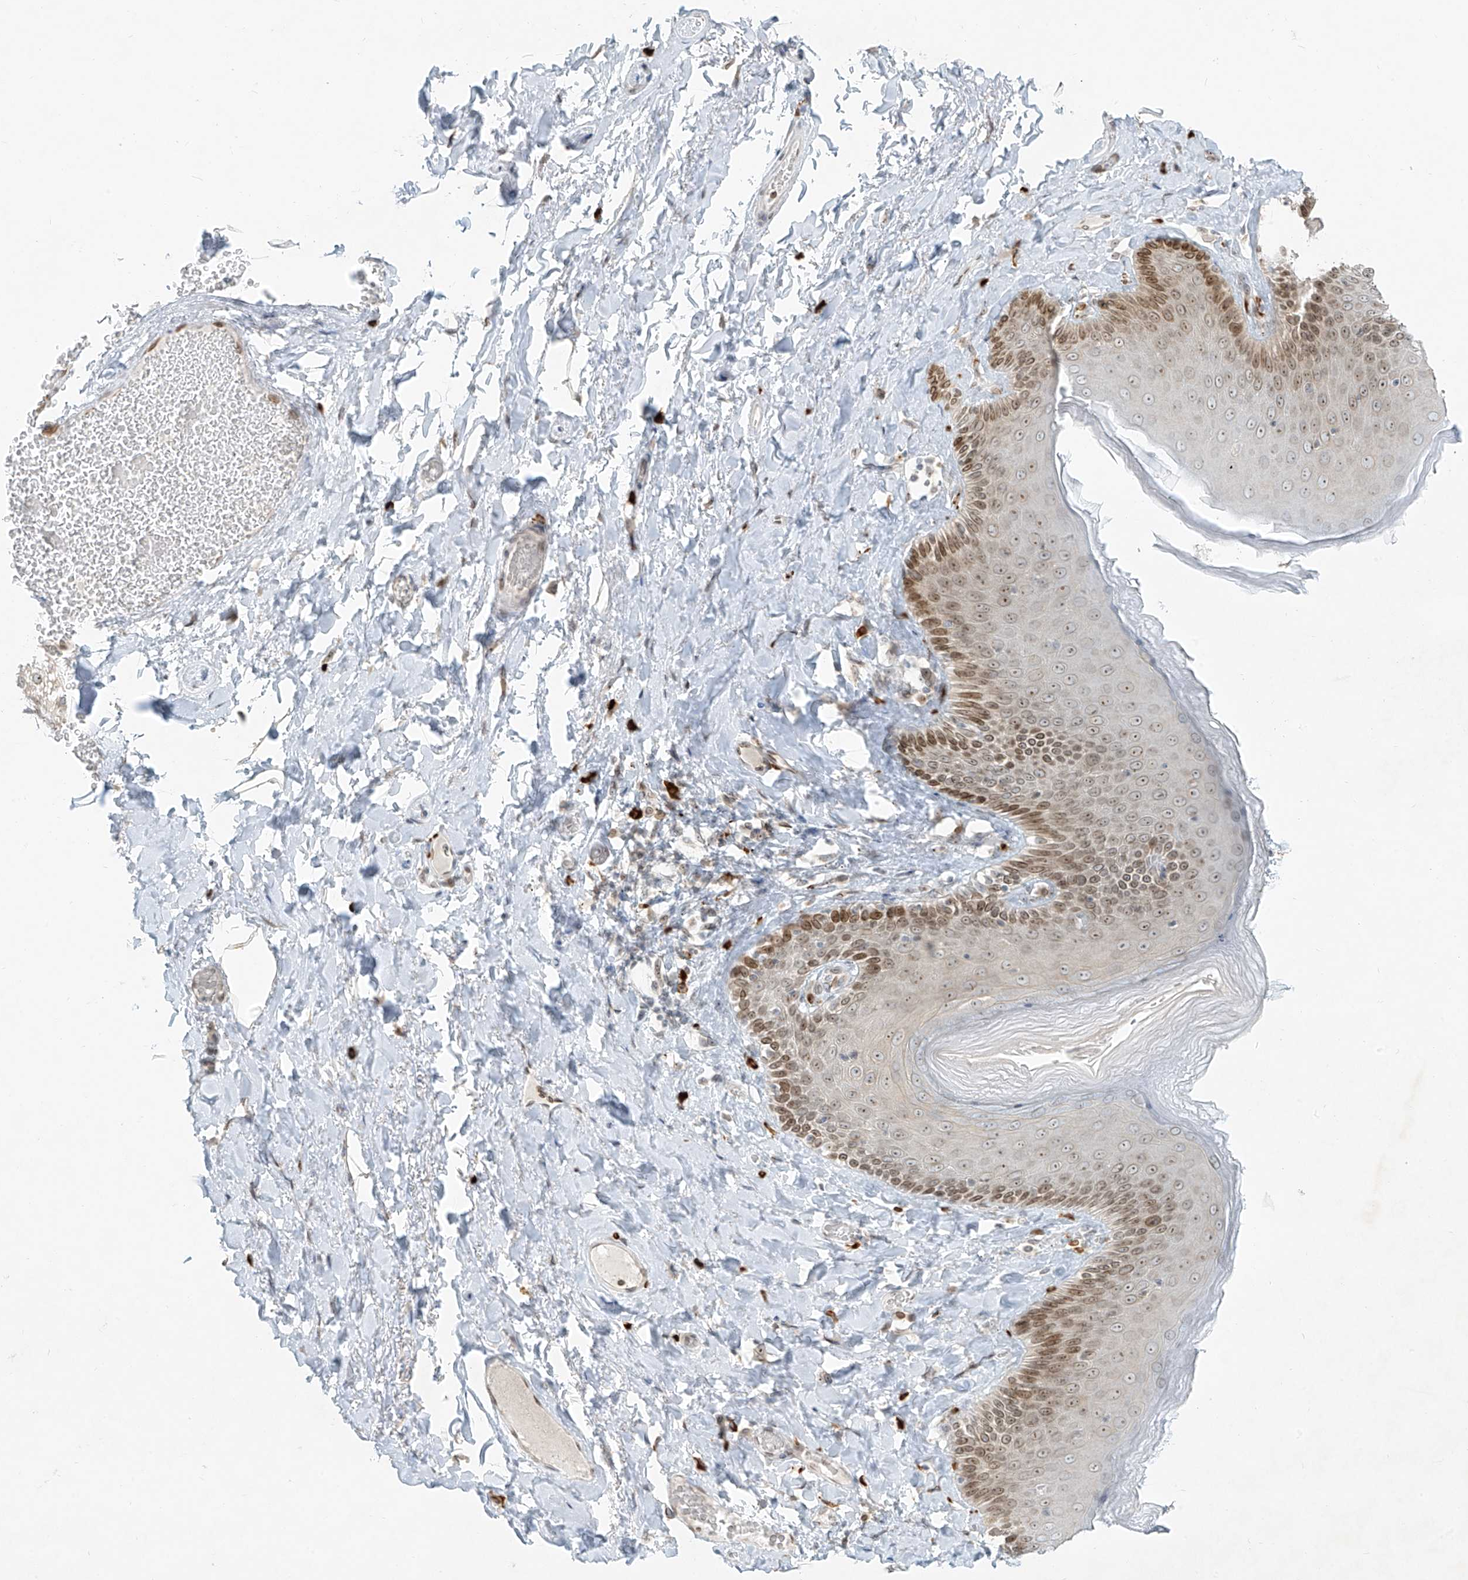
{"staining": {"intensity": "moderate", "quantity": "25%-75%", "location": "cytoplasmic/membranous,nuclear"}, "tissue": "skin", "cell_type": "Epidermal cells", "image_type": "normal", "snomed": [{"axis": "morphology", "description": "Normal tissue, NOS"}, {"axis": "topography", "description": "Anal"}], "caption": "Immunohistochemical staining of benign human skin shows 25%-75% levels of moderate cytoplasmic/membranous,nuclear protein staining in about 25%-75% of epidermal cells.", "gene": "SAMD15", "patient": {"sex": "male", "age": 69}}